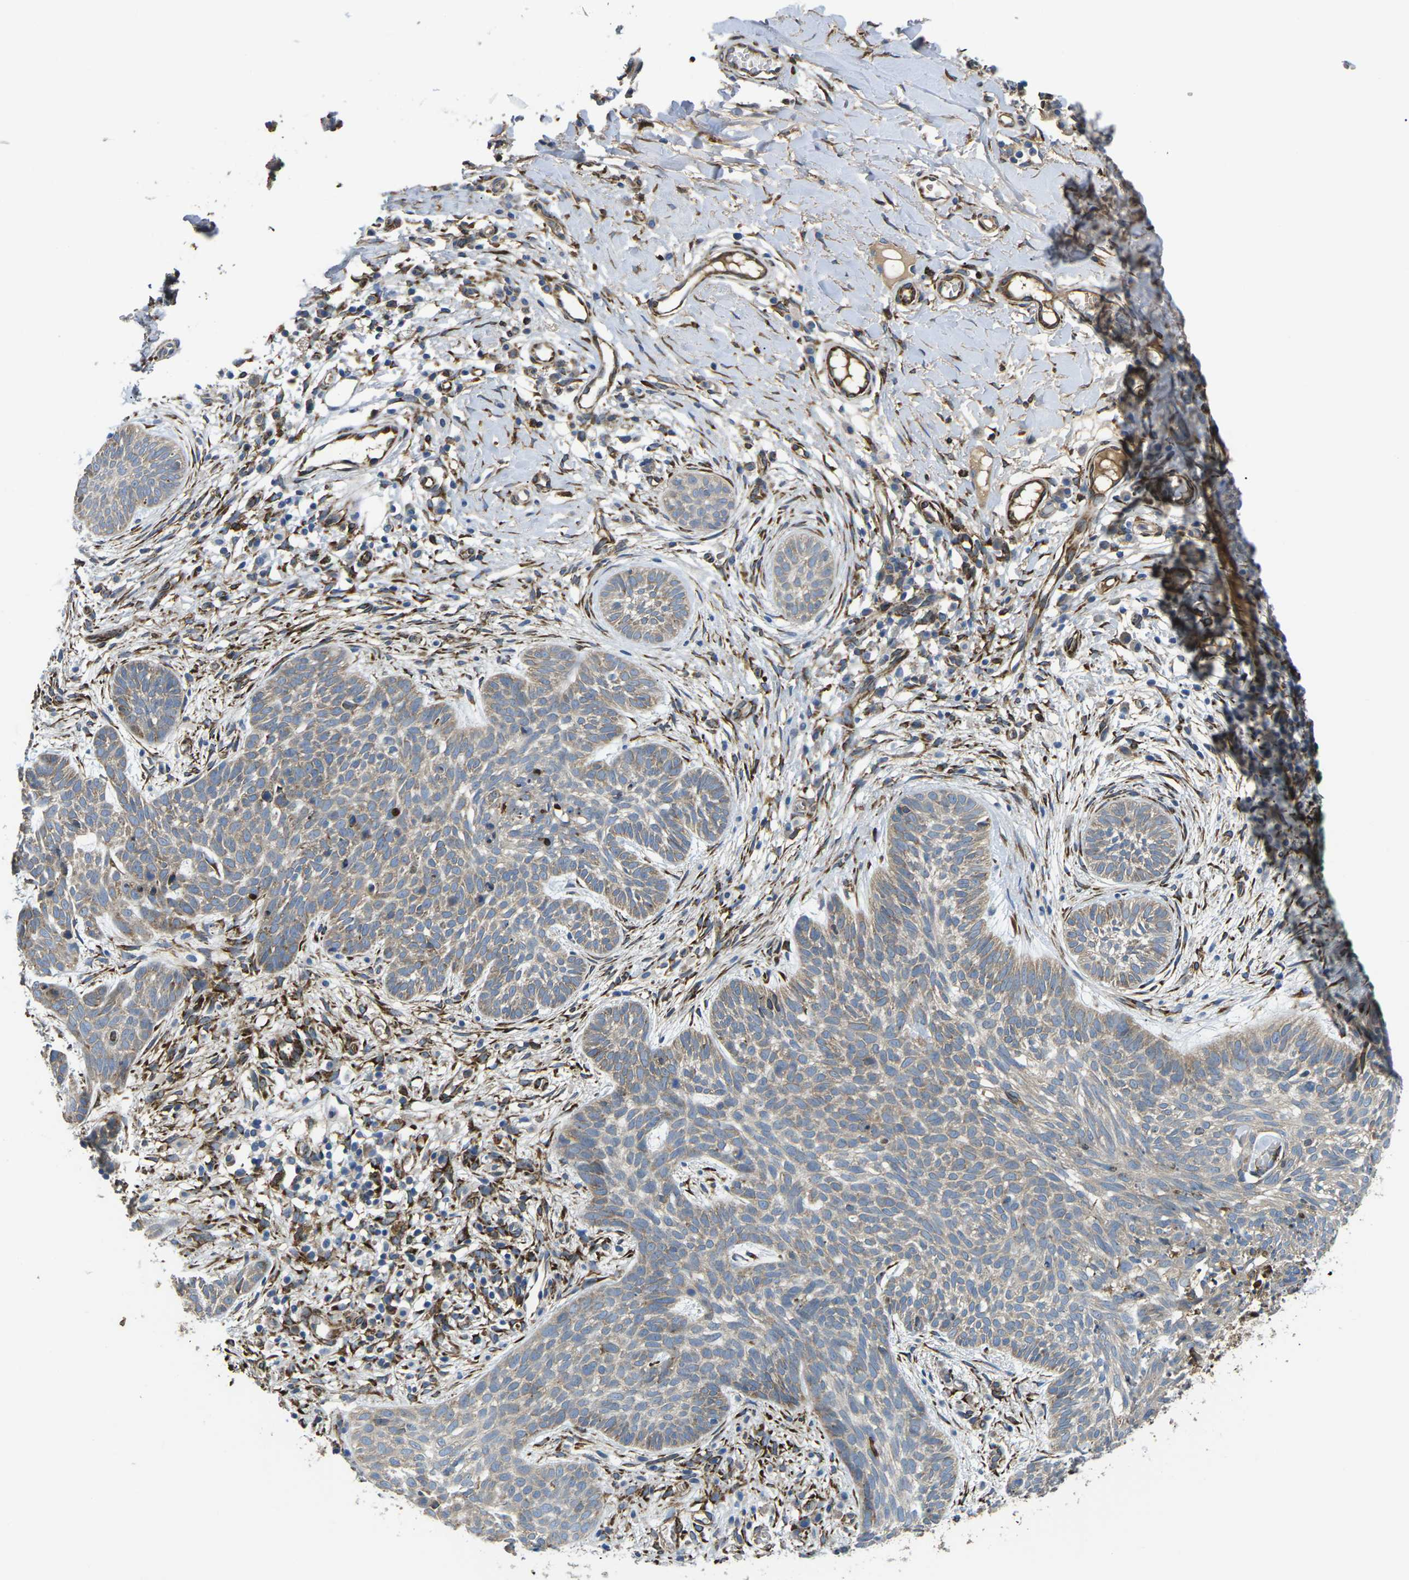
{"staining": {"intensity": "weak", "quantity": "25%-75%", "location": "cytoplasmic/membranous"}, "tissue": "skin cancer", "cell_type": "Tumor cells", "image_type": "cancer", "snomed": [{"axis": "morphology", "description": "Basal cell carcinoma"}, {"axis": "topography", "description": "Skin"}], "caption": "Immunohistochemical staining of human basal cell carcinoma (skin) demonstrates low levels of weak cytoplasmic/membranous staining in about 25%-75% of tumor cells.", "gene": "PDZD8", "patient": {"sex": "female", "age": 59}}